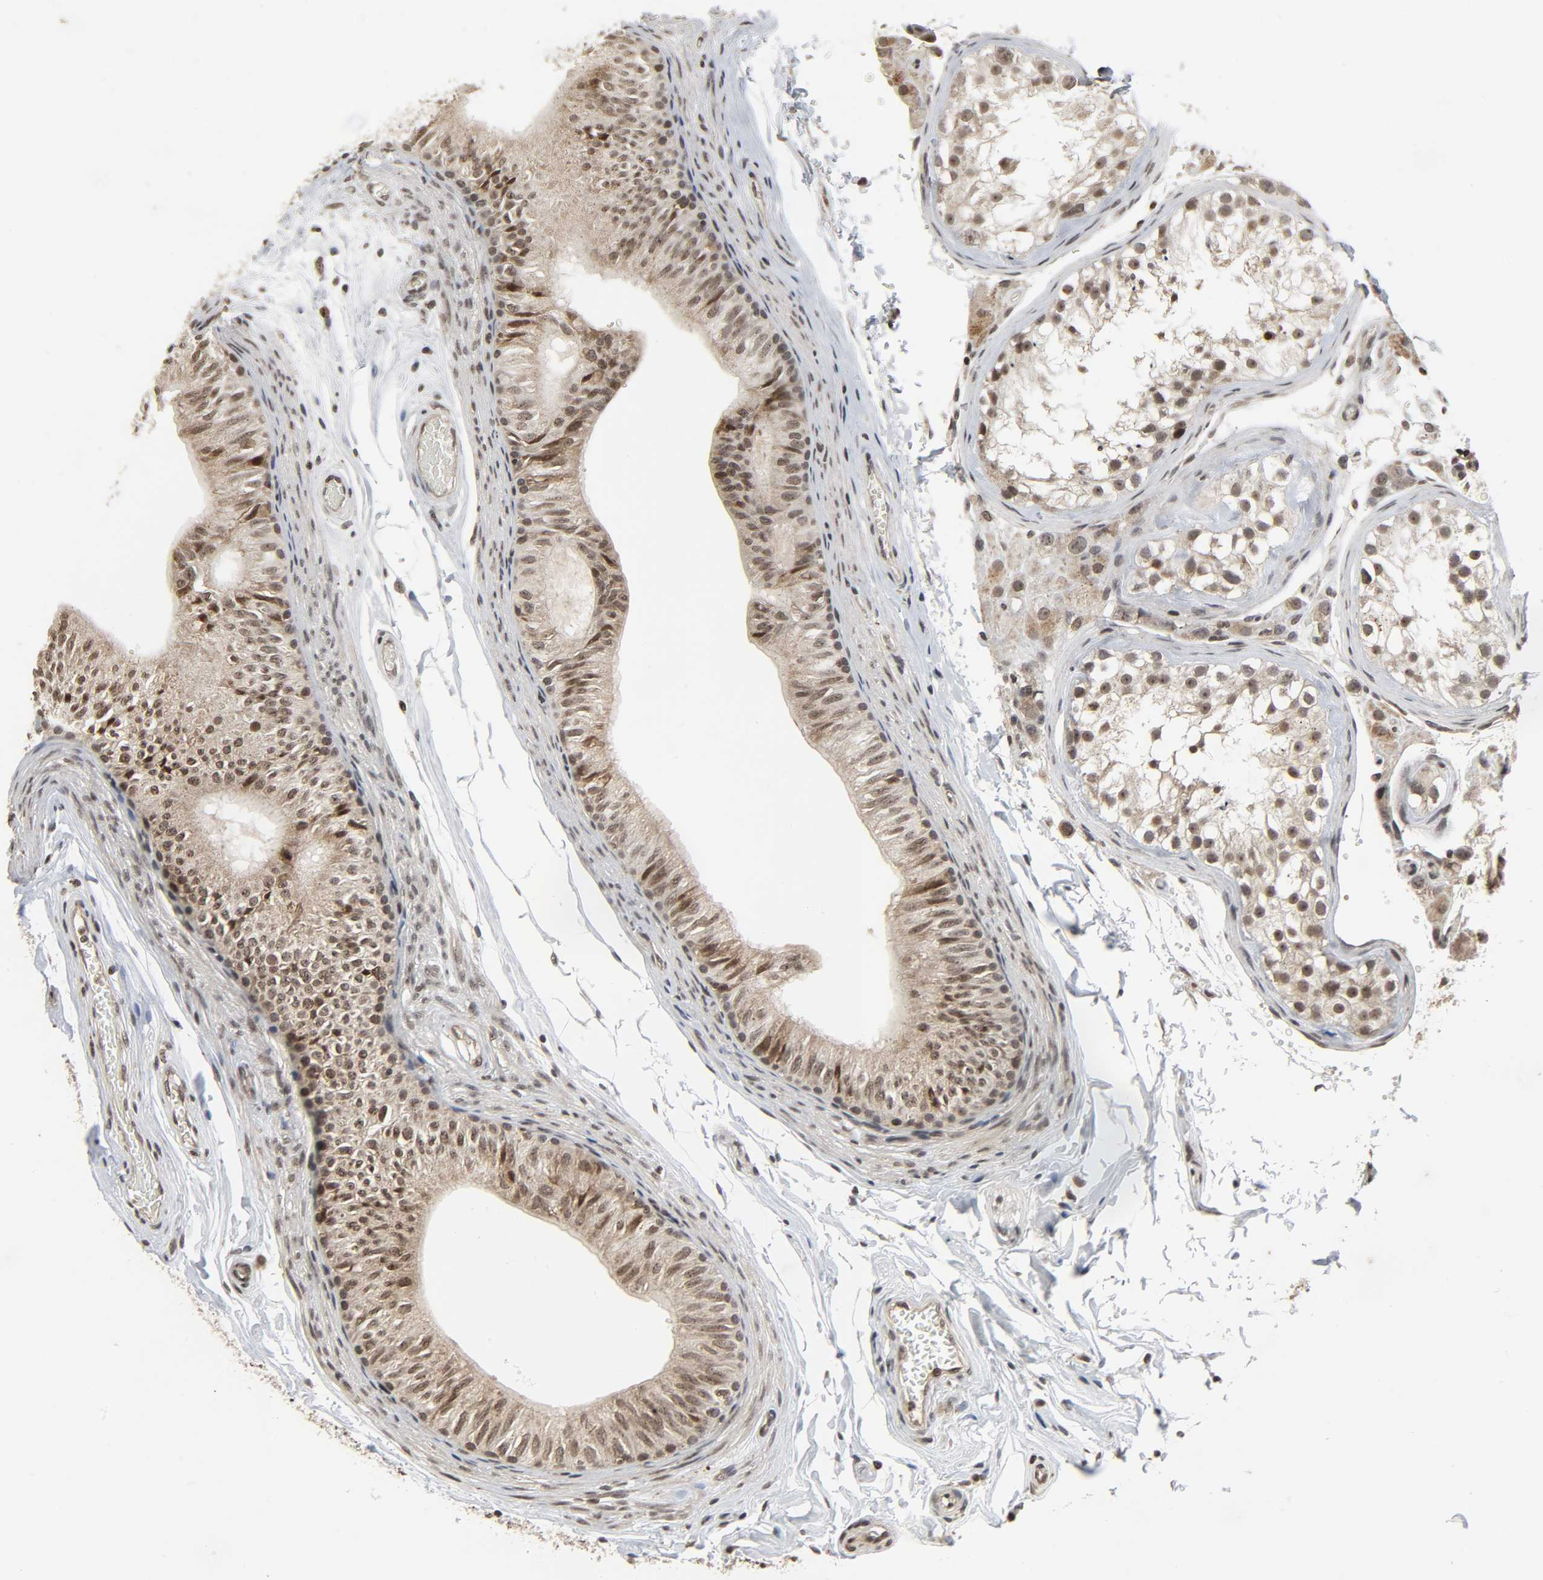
{"staining": {"intensity": "moderate", "quantity": "25%-75%", "location": "cytoplasmic/membranous,nuclear"}, "tissue": "epididymis", "cell_type": "Glandular cells", "image_type": "normal", "snomed": [{"axis": "morphology", "description": "Normal tissue, NOS"}, {"axis": "topography", "description": "Testis"}, {"axis": "topography", "description": "Epididymis"}], "caption": "IHC (DAB) staining of unremarkable epididymis demonstrates moderate cytoplasmic/membranous,nuclear protein positivity in approximately 25%-75% of glandular cells. (DAB IHC with brightfield microscopy, high magnification).", "gene": "XRCC1", "patient": {"sex": "male", "age": 36}}